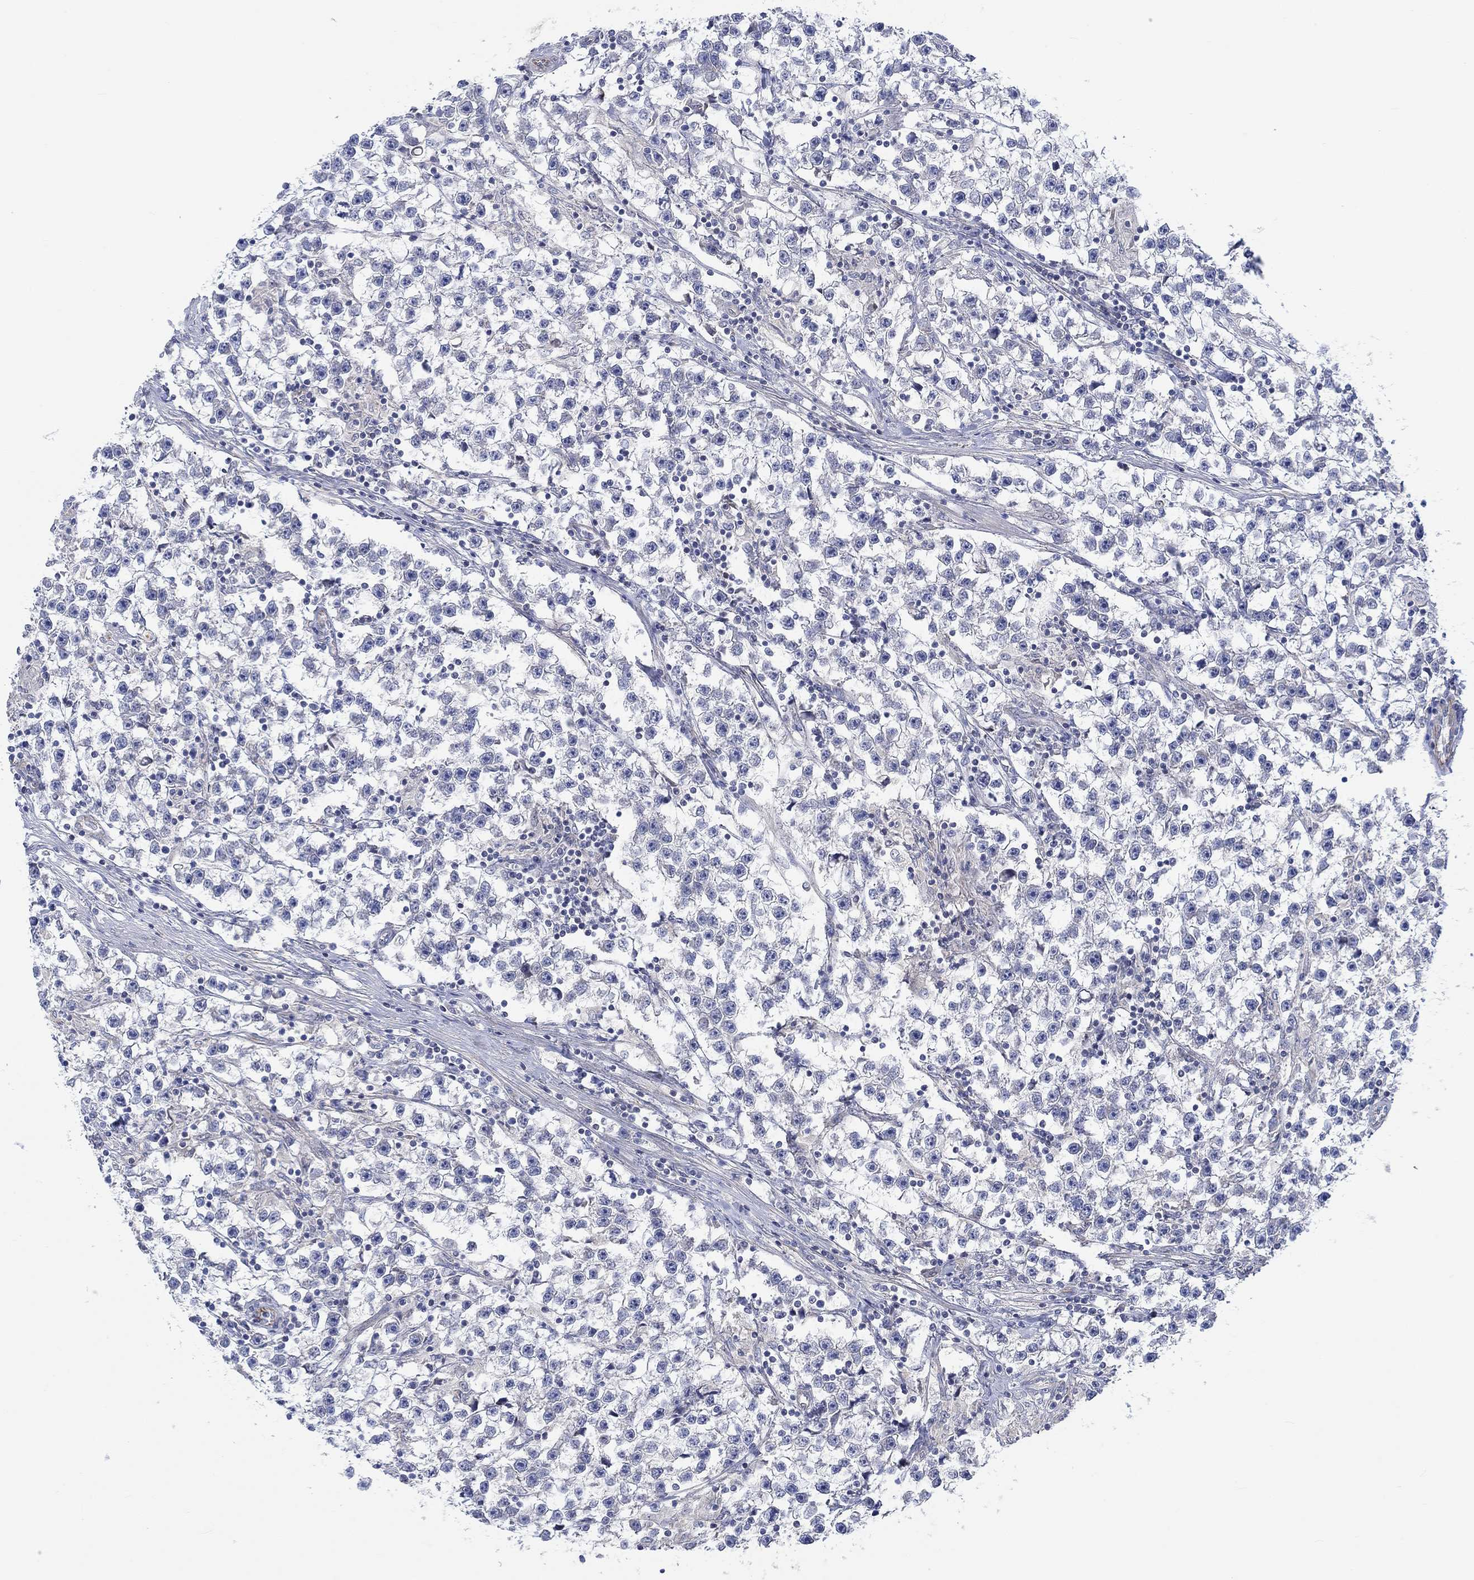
{"staining": {"intensity": "negative", "quantity": "none", "location": "none"}, "tissue": "testis cancer", "cell_type": "Tumor cells", "image_type": "cancer", "snomed": [{"axis": "morphology", "description": "Seminoma, NOS"}, {"axis": "topography", "description": "Testis"}], "caption": "The micrograph reveals no staining of tumor cells in testis cancer (seminoma).", "gene": "CAMK1D", "patient": {"sex": "male", "age": 59}}